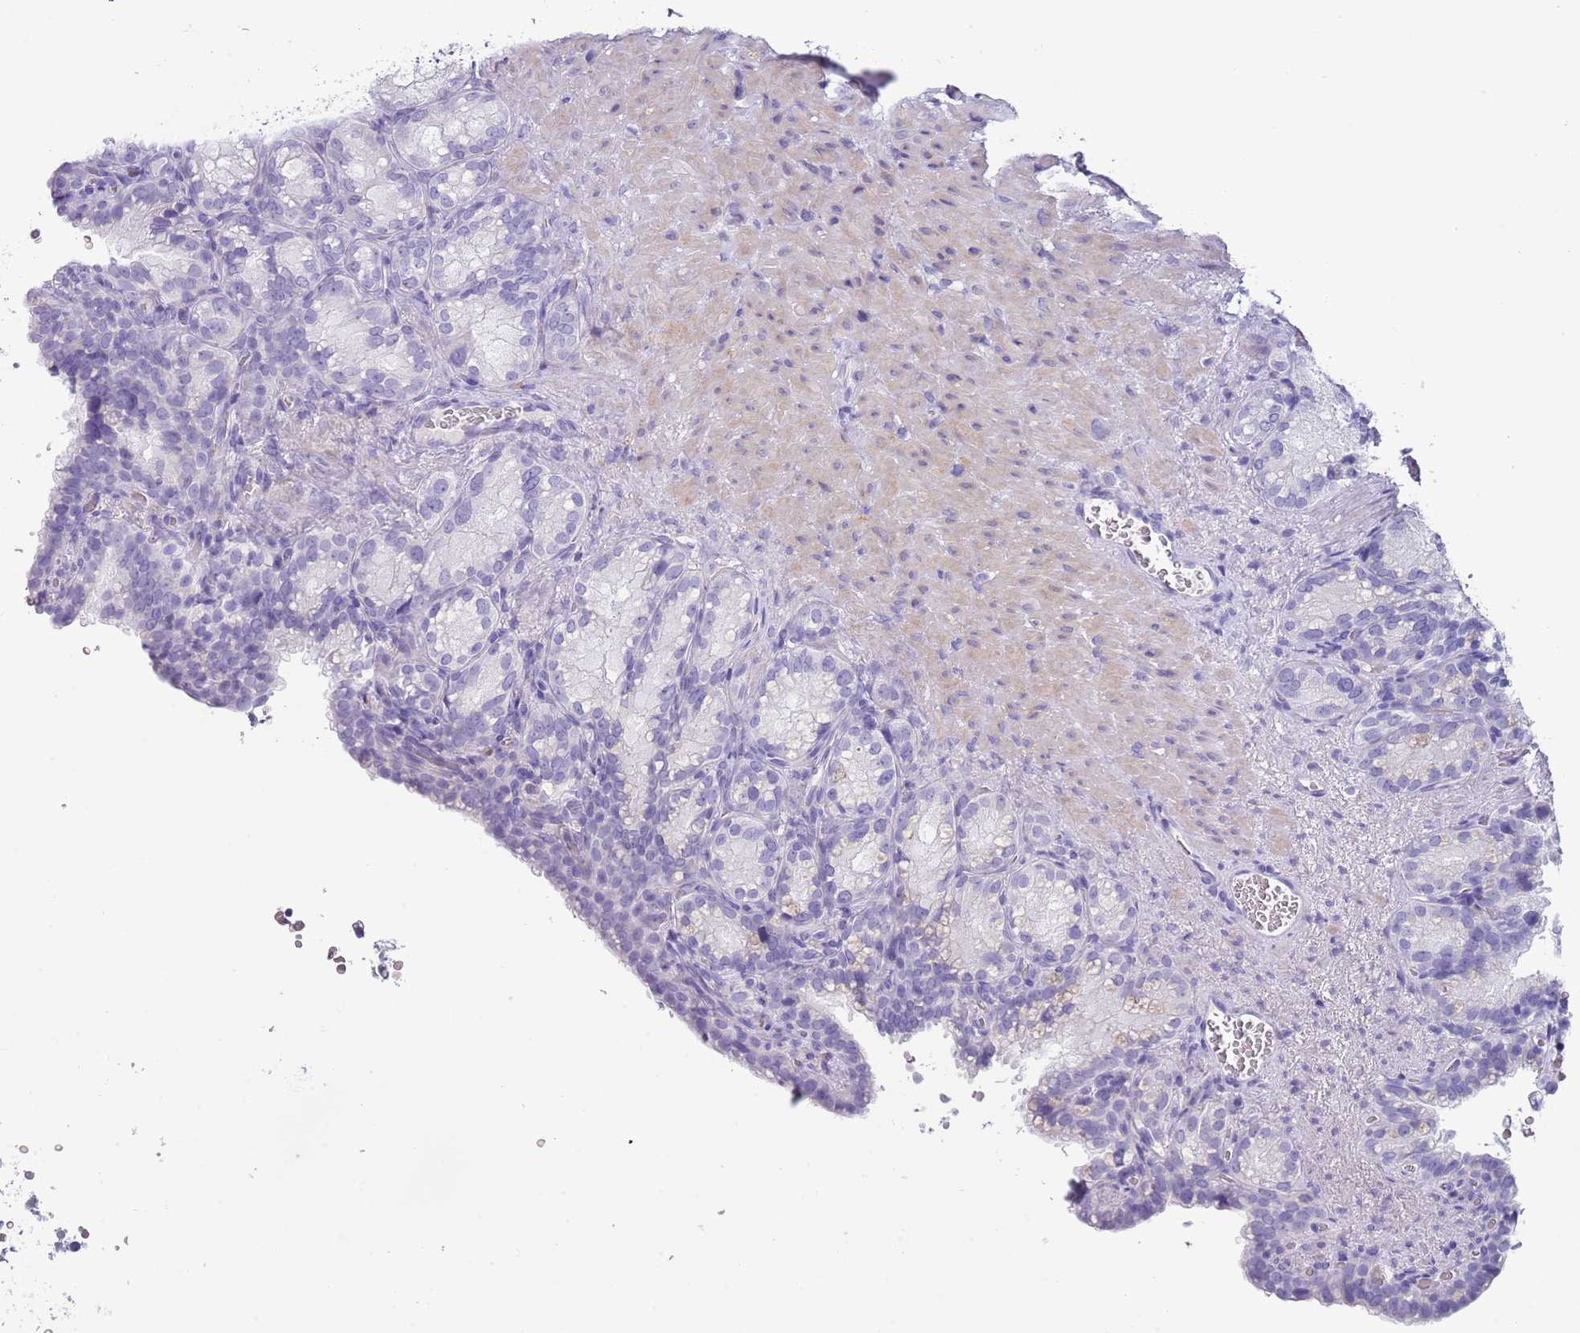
{"staining": {"intensity": "negative", "quantity": "none", "location": "none"}, "tissue": "seminal vesicle", "cell_type": "Glandular cells", "image_type": "normal", "snomed": [{"axis": "morphology", "description": "Normal tissue, NOS"}, {"axis": "topography", "description": "Seminal veicle"}], "caption": "This is an immunohistochemistry (IHC) micrograph of benign seminal vesicle. There is no expression in glandular cells.", "gene": "ENSG00000271254", "patient": {"sex": "male", "age": 58}}